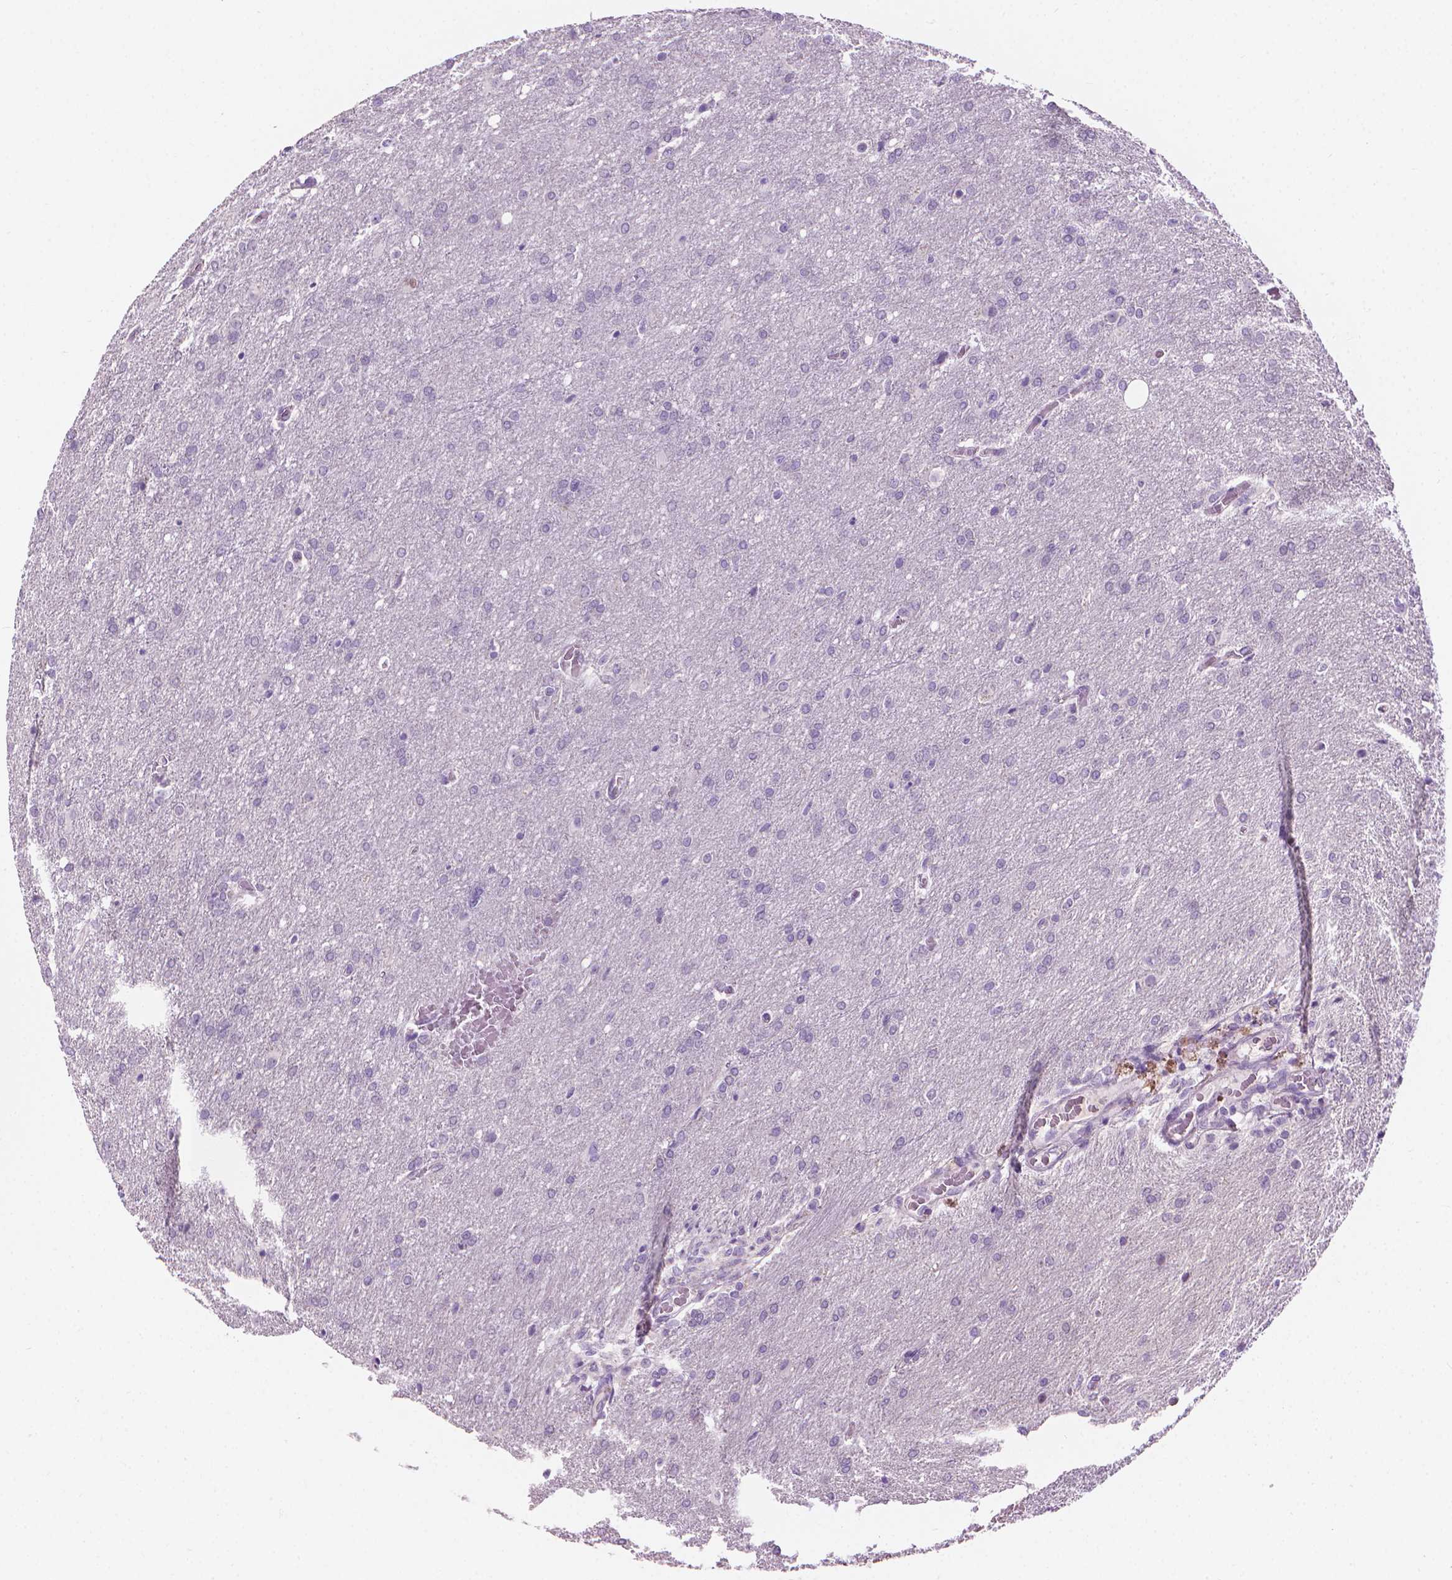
{"staining": {"intensity": "negative", "quantity": "none", "location": "none"}, "tissue": "glioma", "cell_type": "Tumor cells", "image_type": "cancer", "snomed": [{"axis": "morphology", "description": "Glioma, malignant, High grade"}, {"axis": "topography", "description": "Brain"}], "caption": "Tumor cells are negative for protein expression in human malignant glioma (high-grade).", "gene": "CFAP126", "patient": {"sex": "male", "age": 68}}